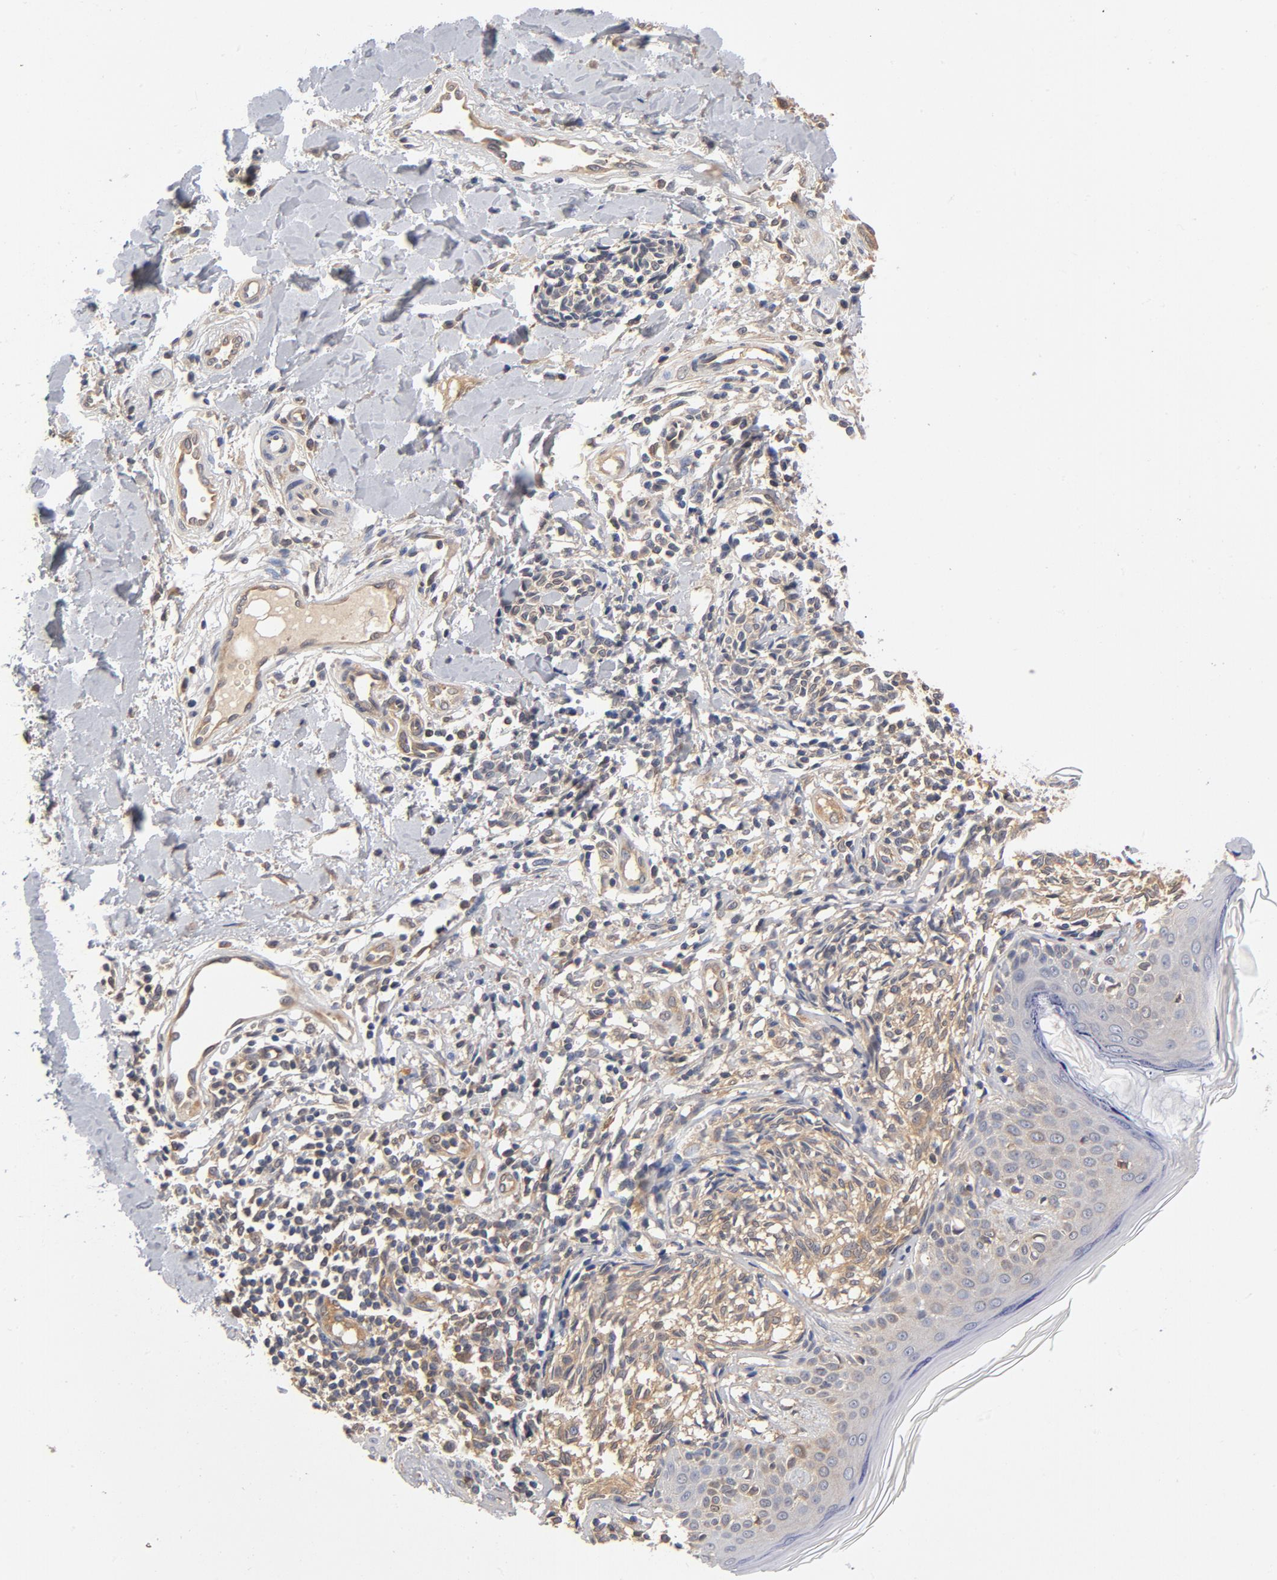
{"staining": {"intensity": "weak", "quantity": ">75%", "location": "cytoplasmic/membranous"}, "tissue": "melanoma", "cell_type": "Tumor cells", "image_type": "cancer", "snomed": [{"axis": "morphology", "description": "Malignant melanoma, NOS"}, {"axis": "topography", "description": "Skin"}], "caption": "There is low levels of weak cytoplasmic/membranous expression in tumor cells of melanoma, as demonstrated by immunohistochemical staining (brown color).", "gene": "ASMTL", "patient": {"sex": "male", "age": 67}}